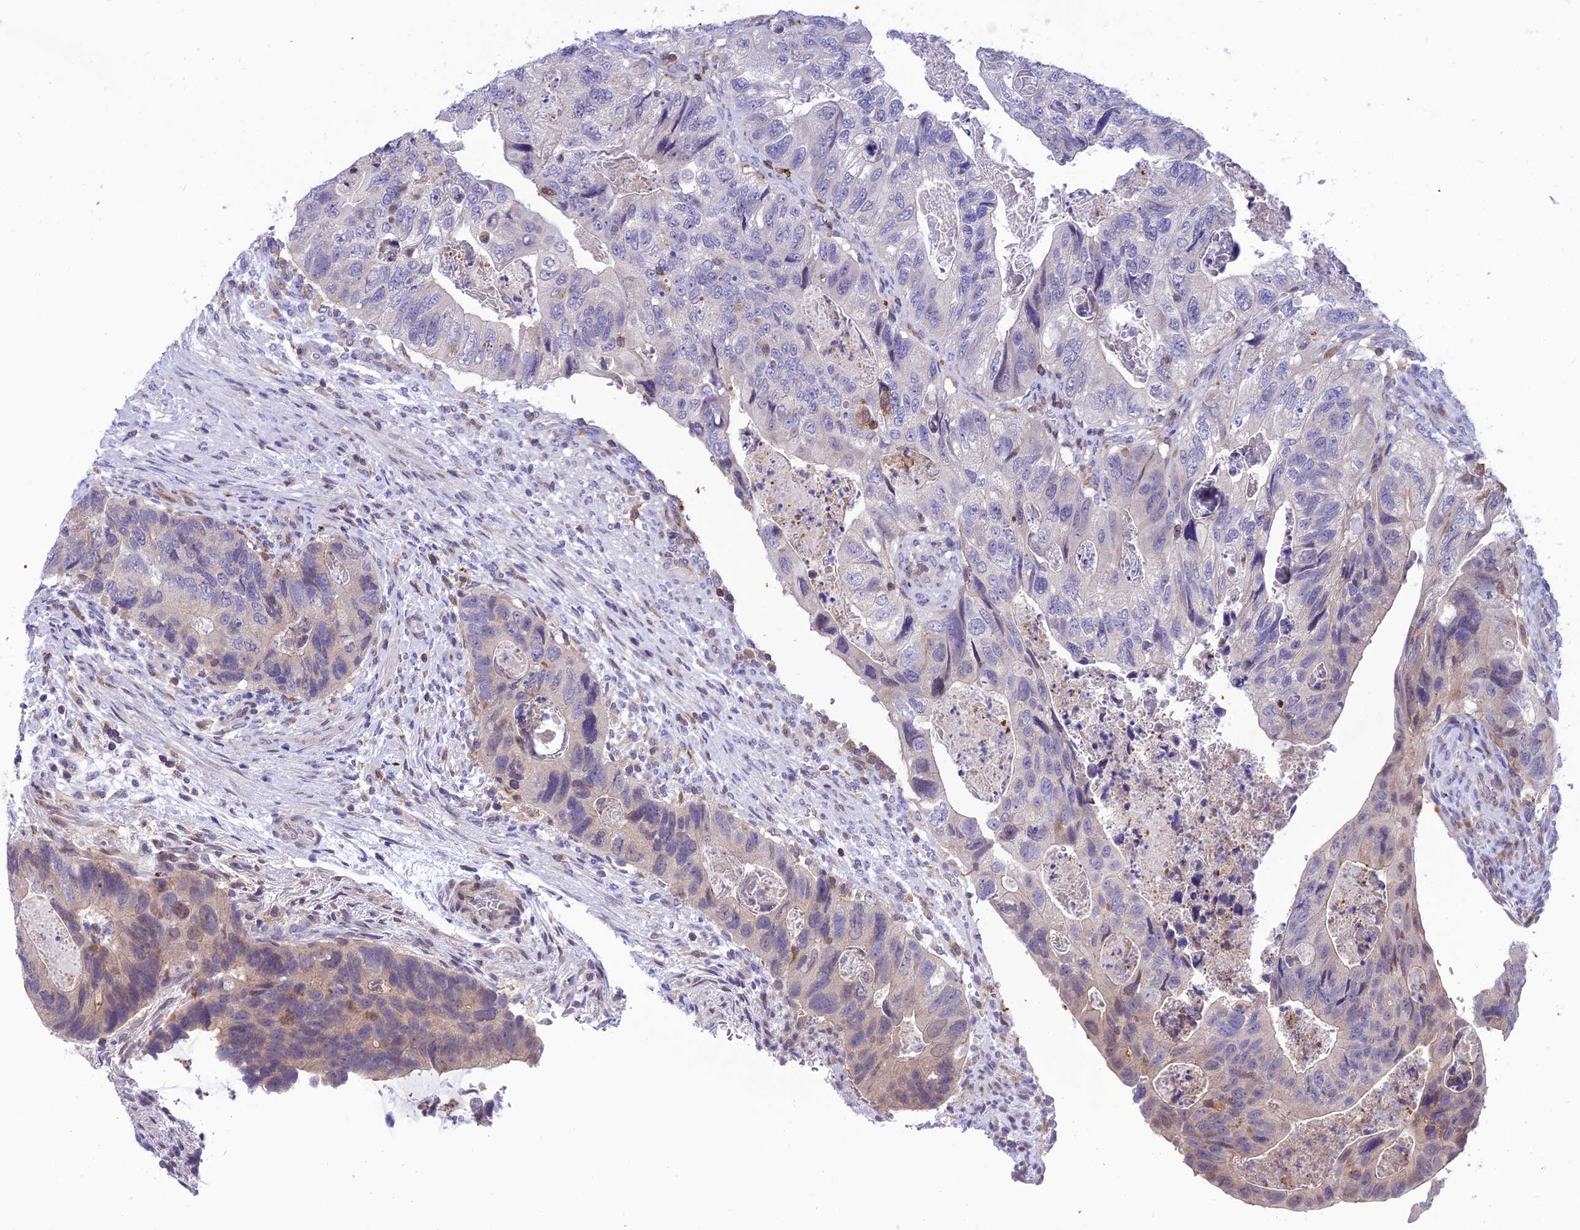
{"staining": {"intensity": "weak", "quantity": "<25%", "location": "cytoplasmic/membranous"}, "tissue": "colorectal cancer", "cell_type": "Tumor cells", "image_type": "cancer", "snomed": [{"axis": "morphology", "description": "Adenocarcinoma, NOS"}, {"axis": "topography", "description": "Rectum"}], "caption": "A micrograph of colorectal cancer (adenocarcinoma) stained for a protein exhibits no brown staining in tumor cells.", "gene": "FAM76A", "patient": {"sex": "male", "age": 63}}